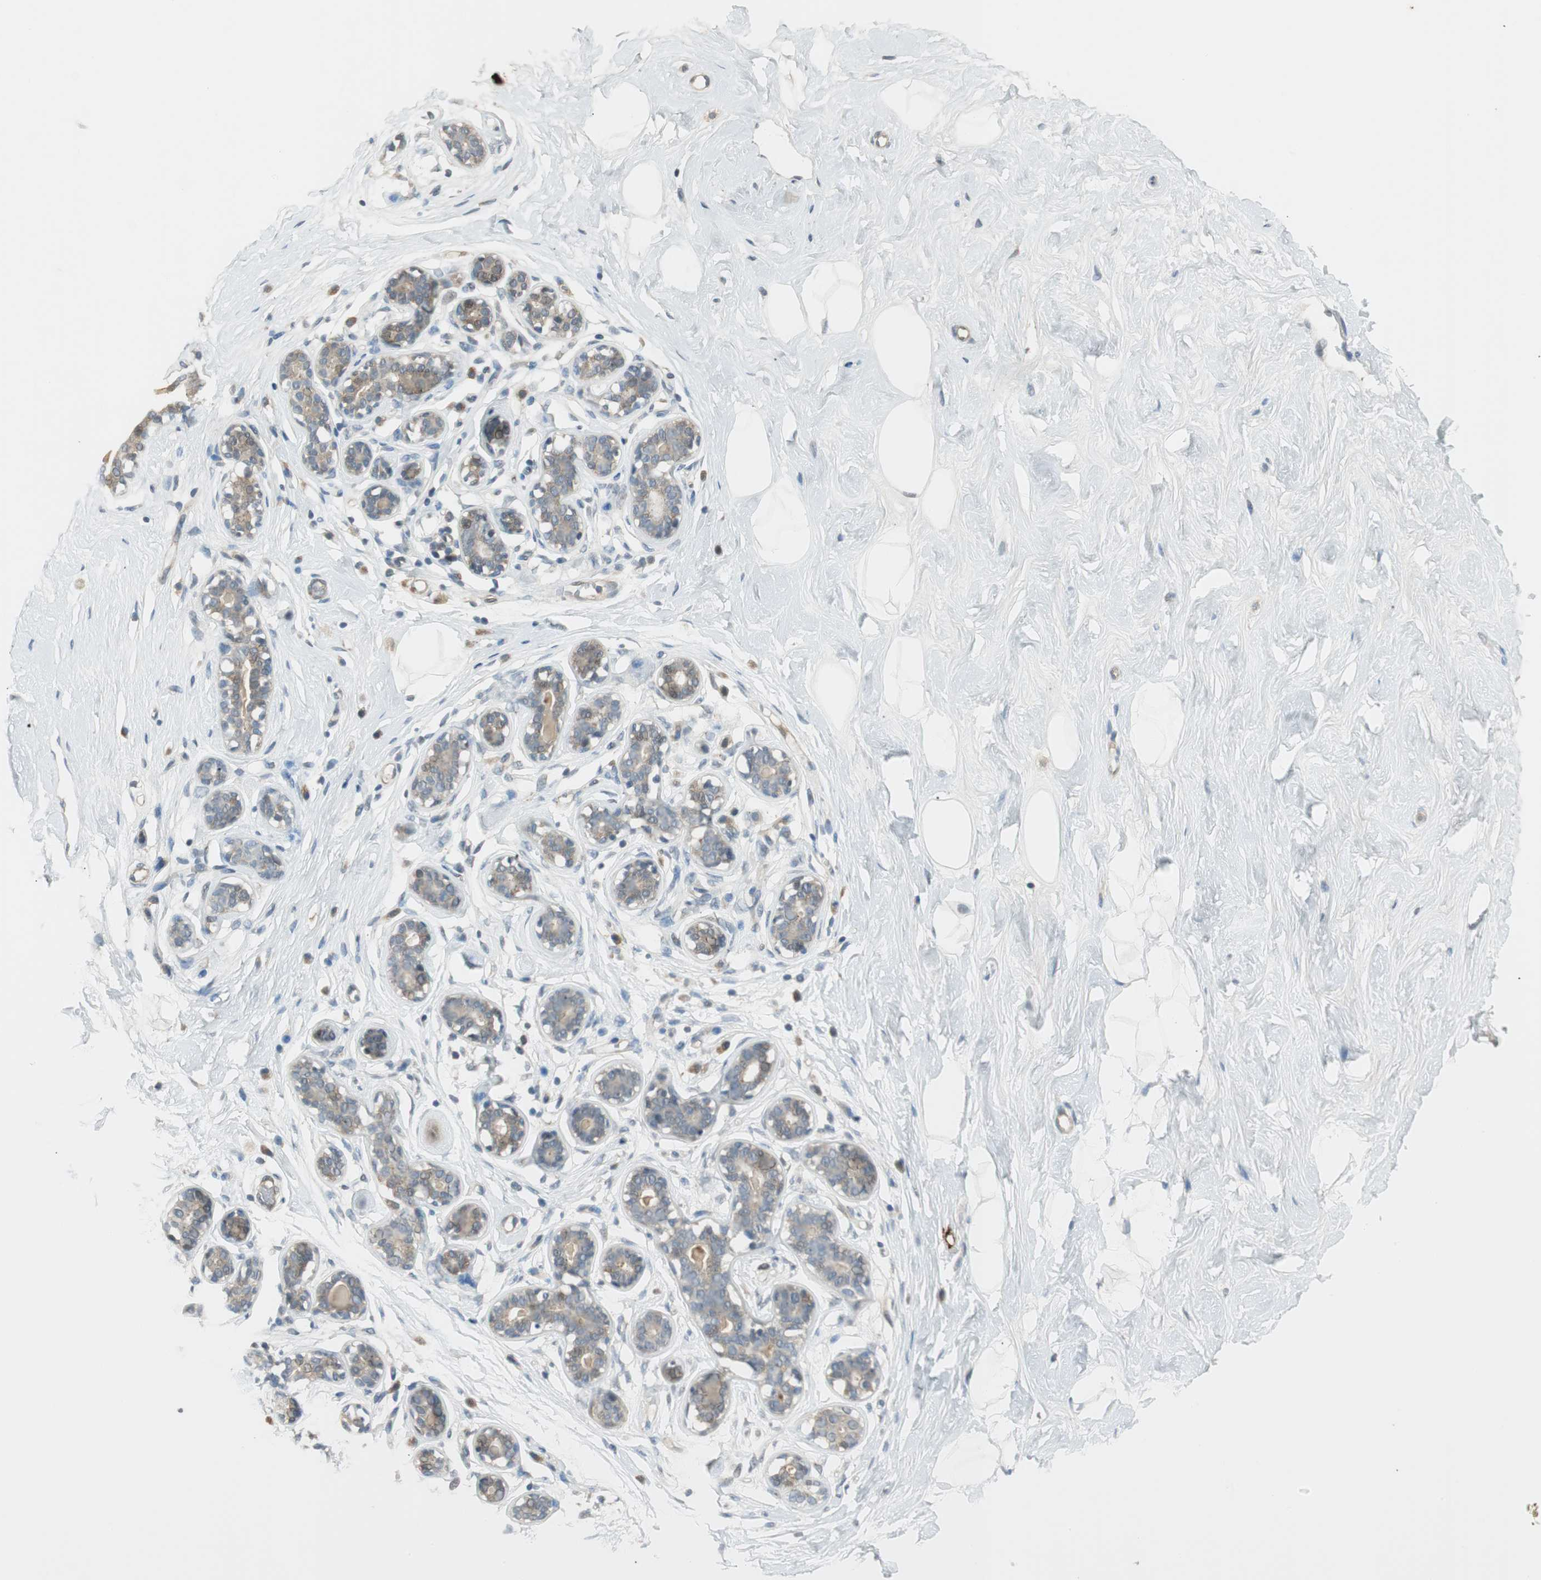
{"staining": {"intensity": "negative", "quantity": "none", "location": "none"}, "tissue": "breast", "cell_type": "Adipocytes", "image_type": "normal", "snomed": [{"axis": "morphology", "description": "Normal tissue, NOS"}, {"axis": "topography", "description": "Breast"}], "caption": "Immunohistochemical staining of normal human breast demonstrates no significant positivity in adipocytes.", "gene": "PCDHB15", "patient": {"sex": "female", "age": 23}}